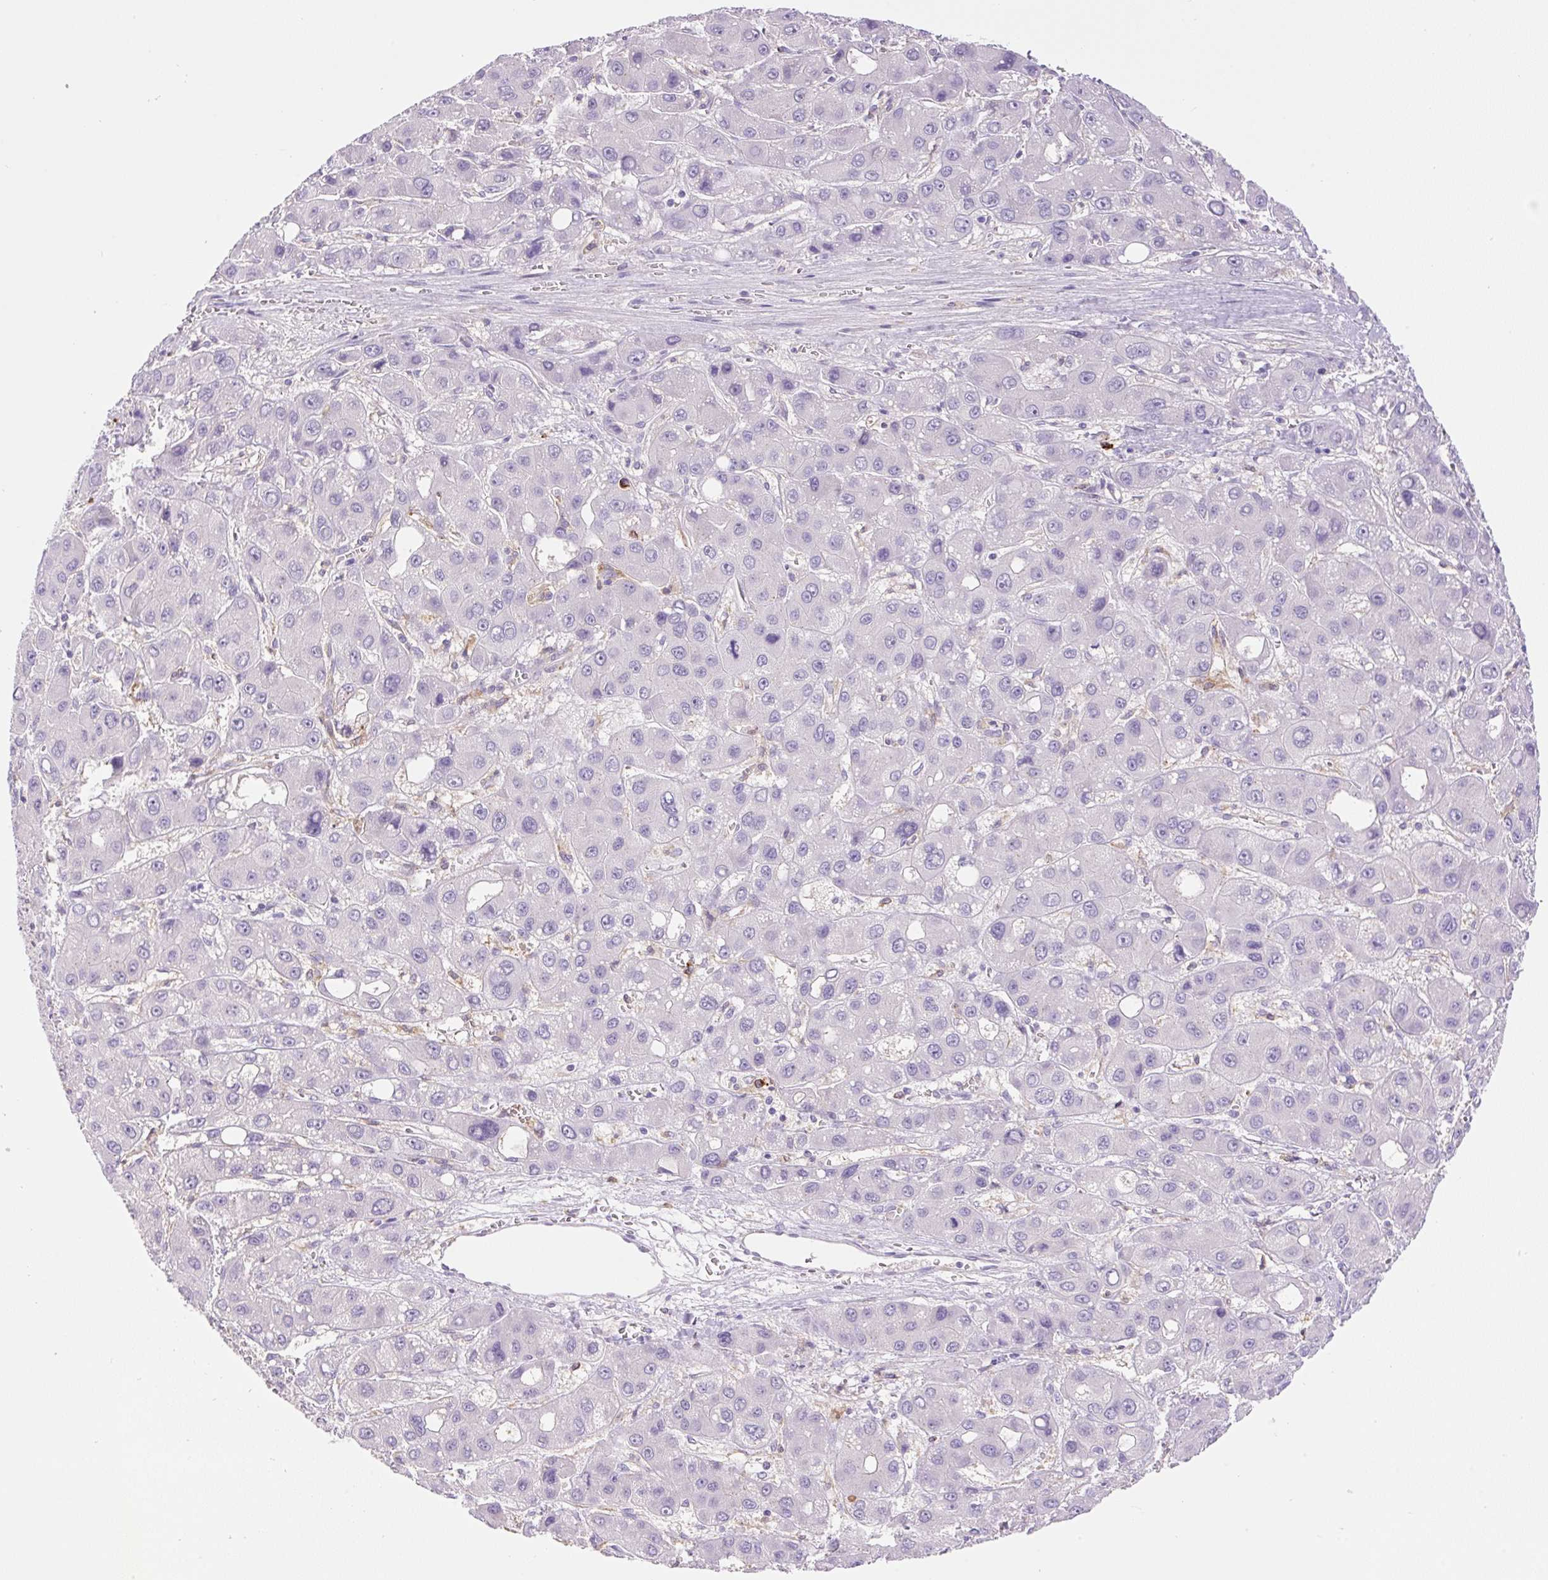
{"staining": {"intensity": "negative", "quantity": "none", "location": "none"}, "tissue": "liver cancer", "cell_type": "Tumor cells", "image_type": "cancer", "snomed": [{"axis": "morphology", "description": "Carcinoma, Hepatocellular, NOS"}, {"axis": "topography", "description": "Liver"}], "caption": "A photomicrograph of hepatocellular carcinoma (liver) stained for a protein displays no brown staining in tumor cells.", "gene": "TDRD15", "patient": {"sex": "male", "age": 55}}